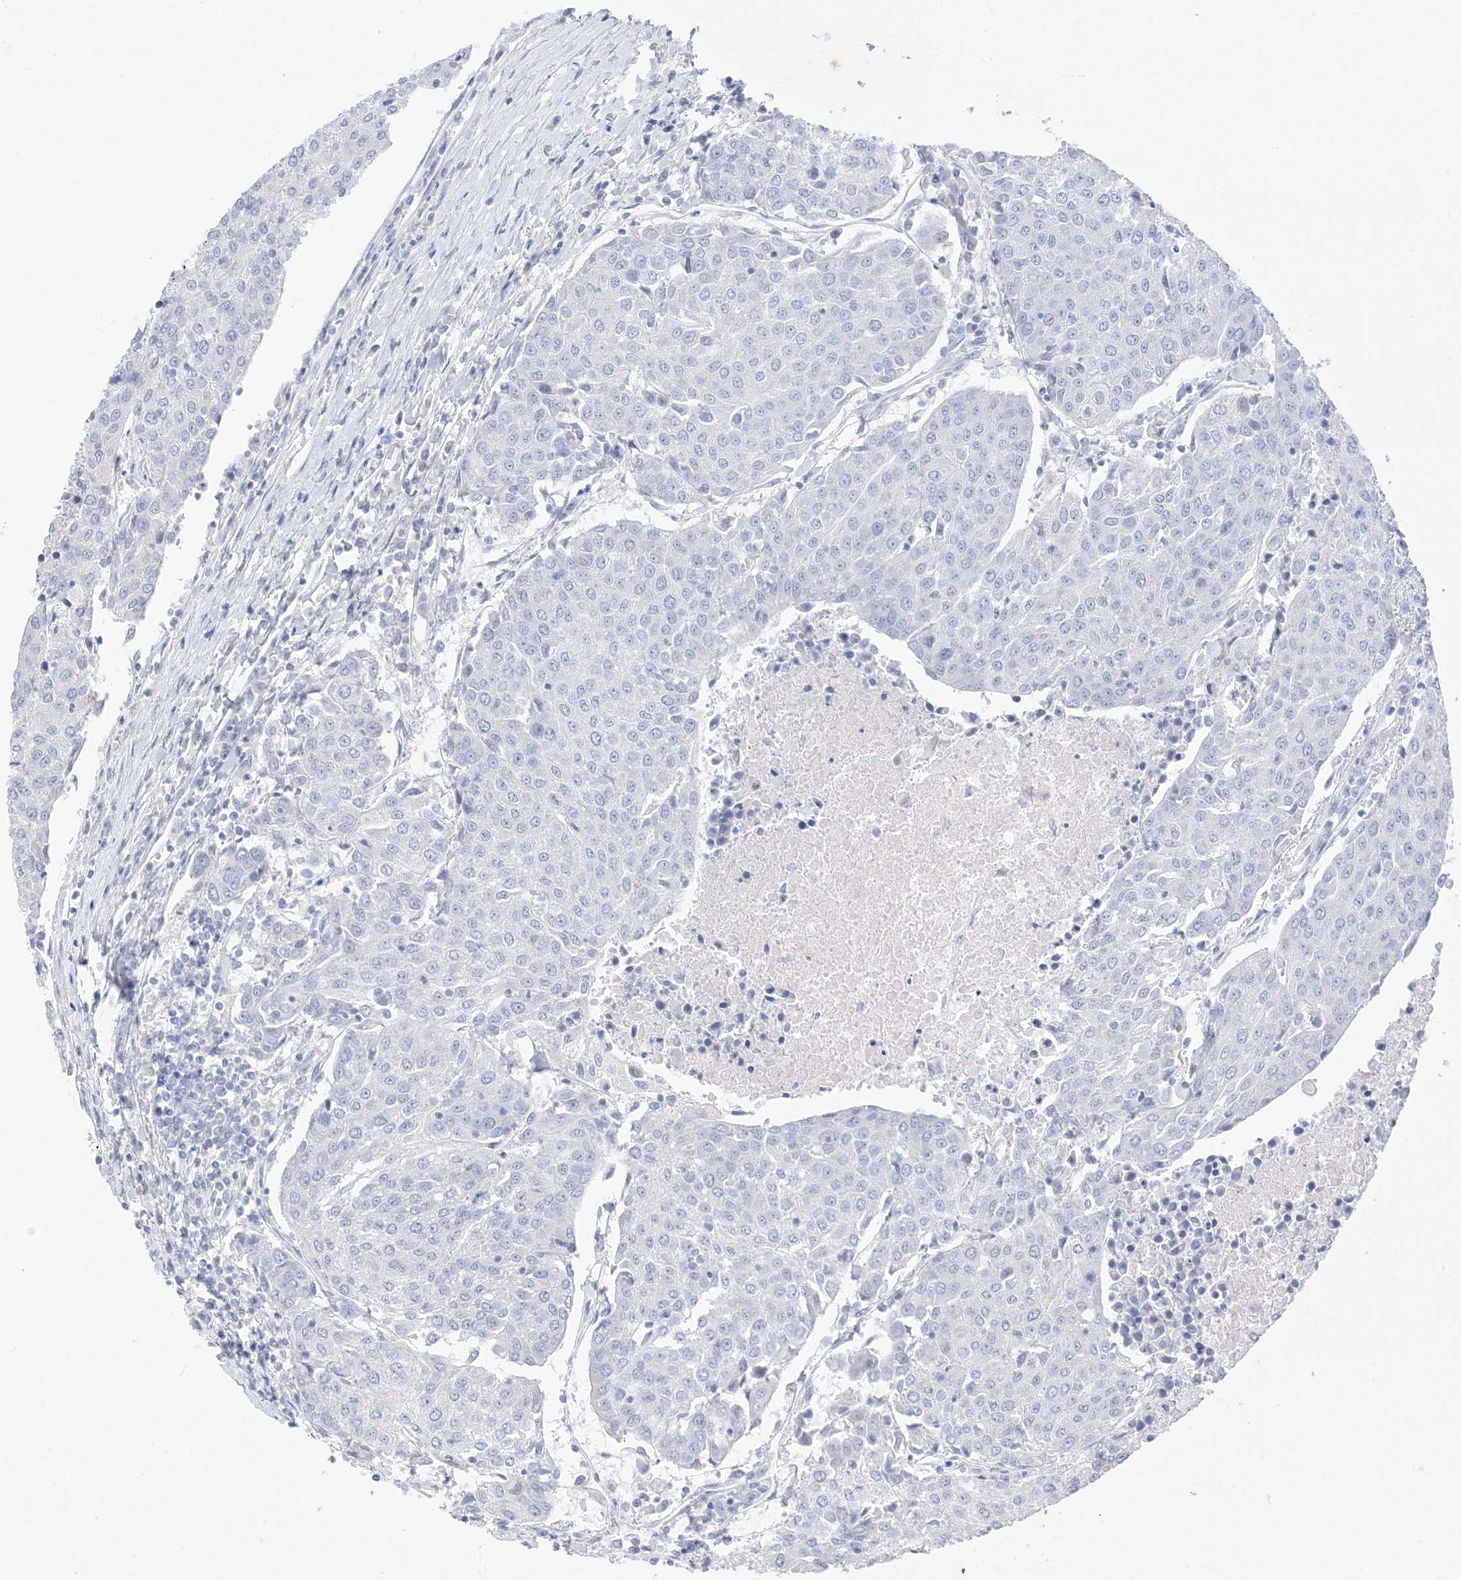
{"staining": {"intensity": "negative", "quantity": "none", "location": "none"}, "tissue": "urothelial cancer", "cell_type": "Tumor cells", "image_type": "cancer", "snomed": [{"axis": "morphology", "description": "Urothelial carcinoma, High grade"}, {"axis": "topography", "description": "Urinary bladder"}], "caption": "Urothelial cancer stained for a protein using immunohistochemistry reveals no expression tumor cells.", "gene": "MUC17", "patient": {"sex": "female", "age": 85}}